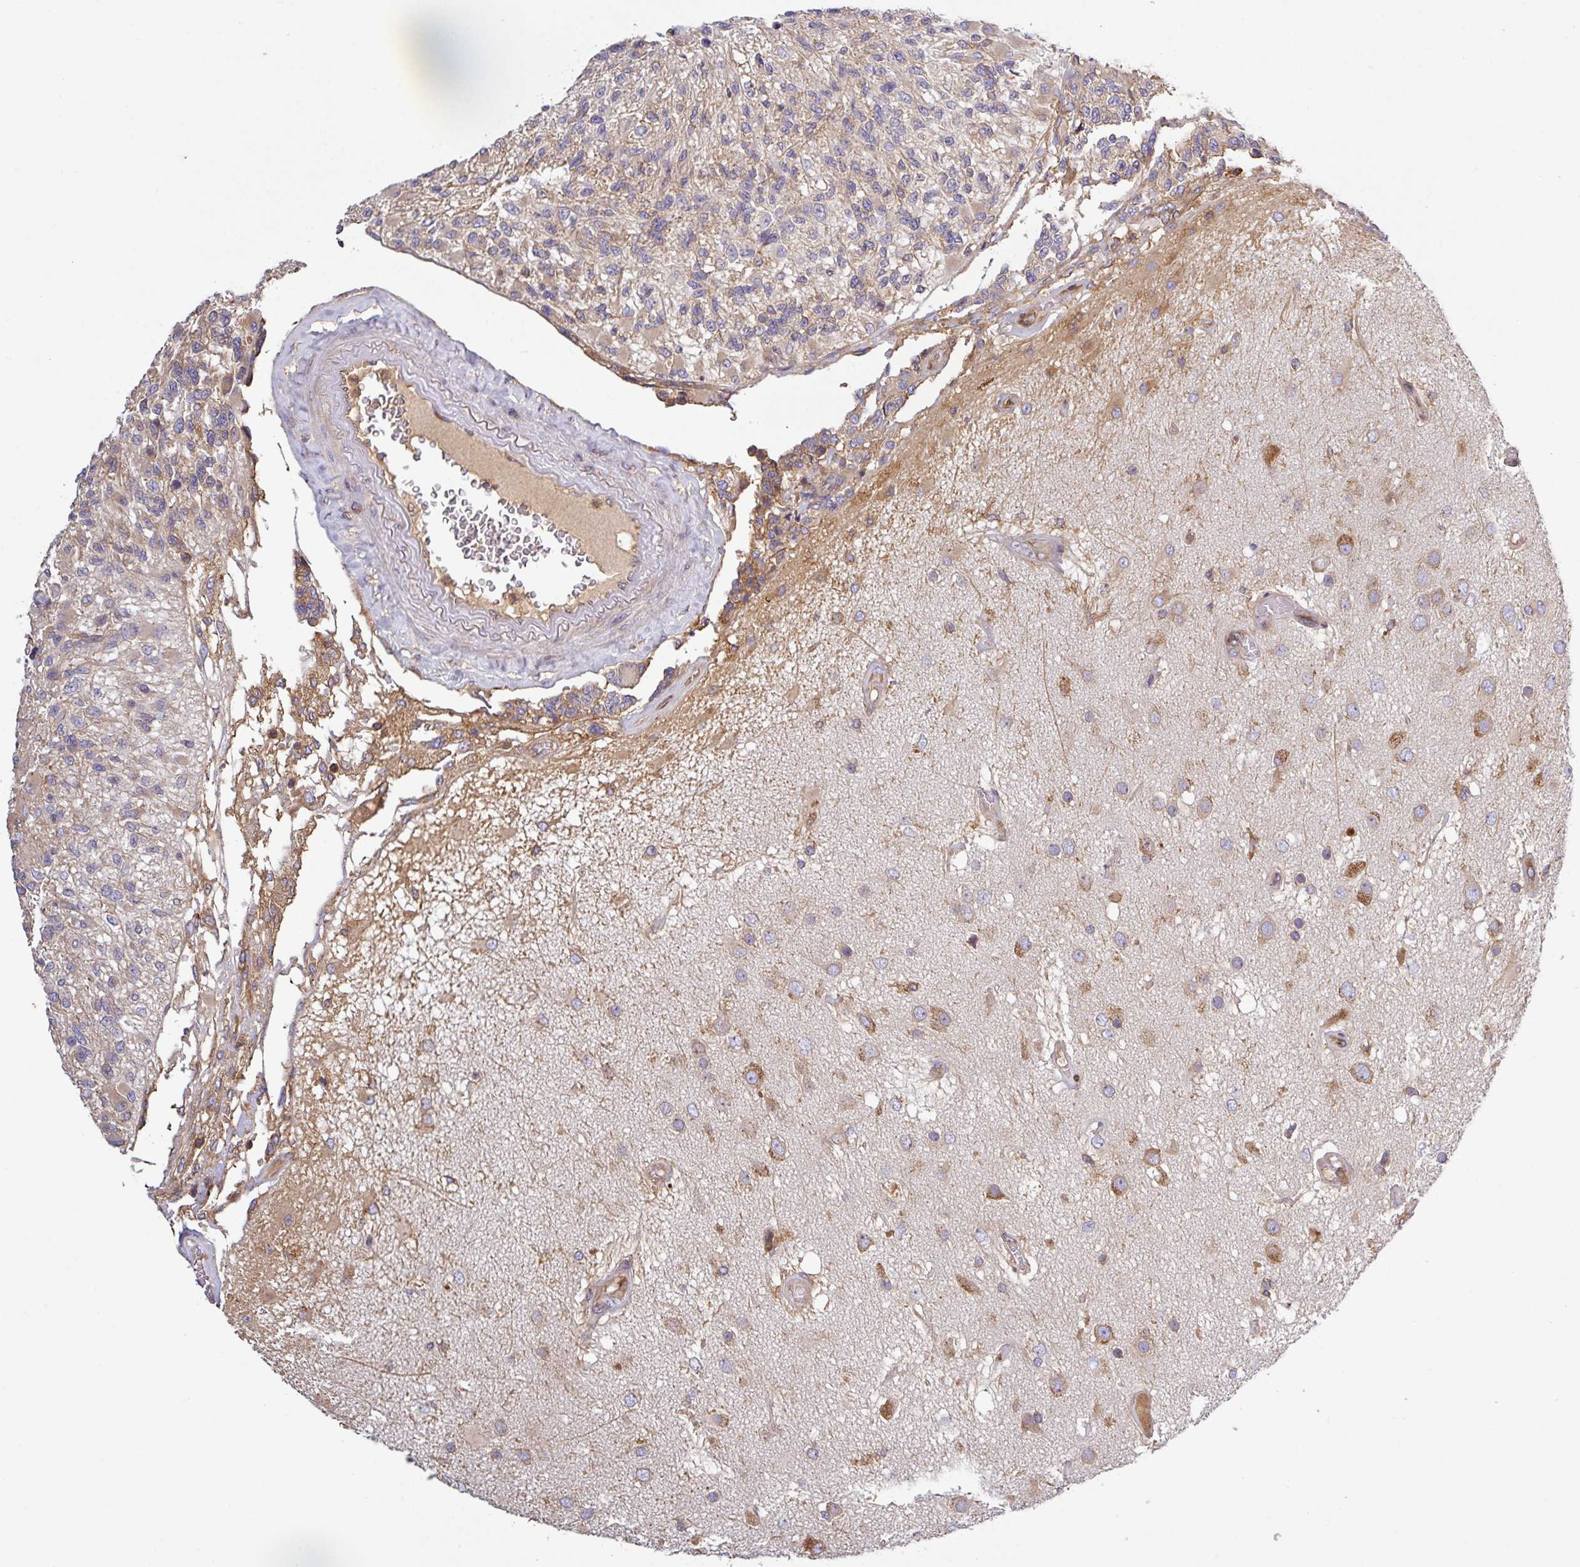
{"staining": {"intensity": "negative", "quantity": "none", "location": "none"}, "tissue": "glioma", "cell_type": "Tumor cells", "image_type": "cancer", "snomed": [{"axis": "morphology", "description": "Glioma, malignant, High grade"}, {"axis": "morphology", "description": "Glioblastoma, NOS"}, {"axis": "topography", "description": "Brain"}], "caption": "Tumor cells are negative for protein expression in human glioma.", "gene": "LRRC74B", "patient": {"sex": "male", "age": 60}}